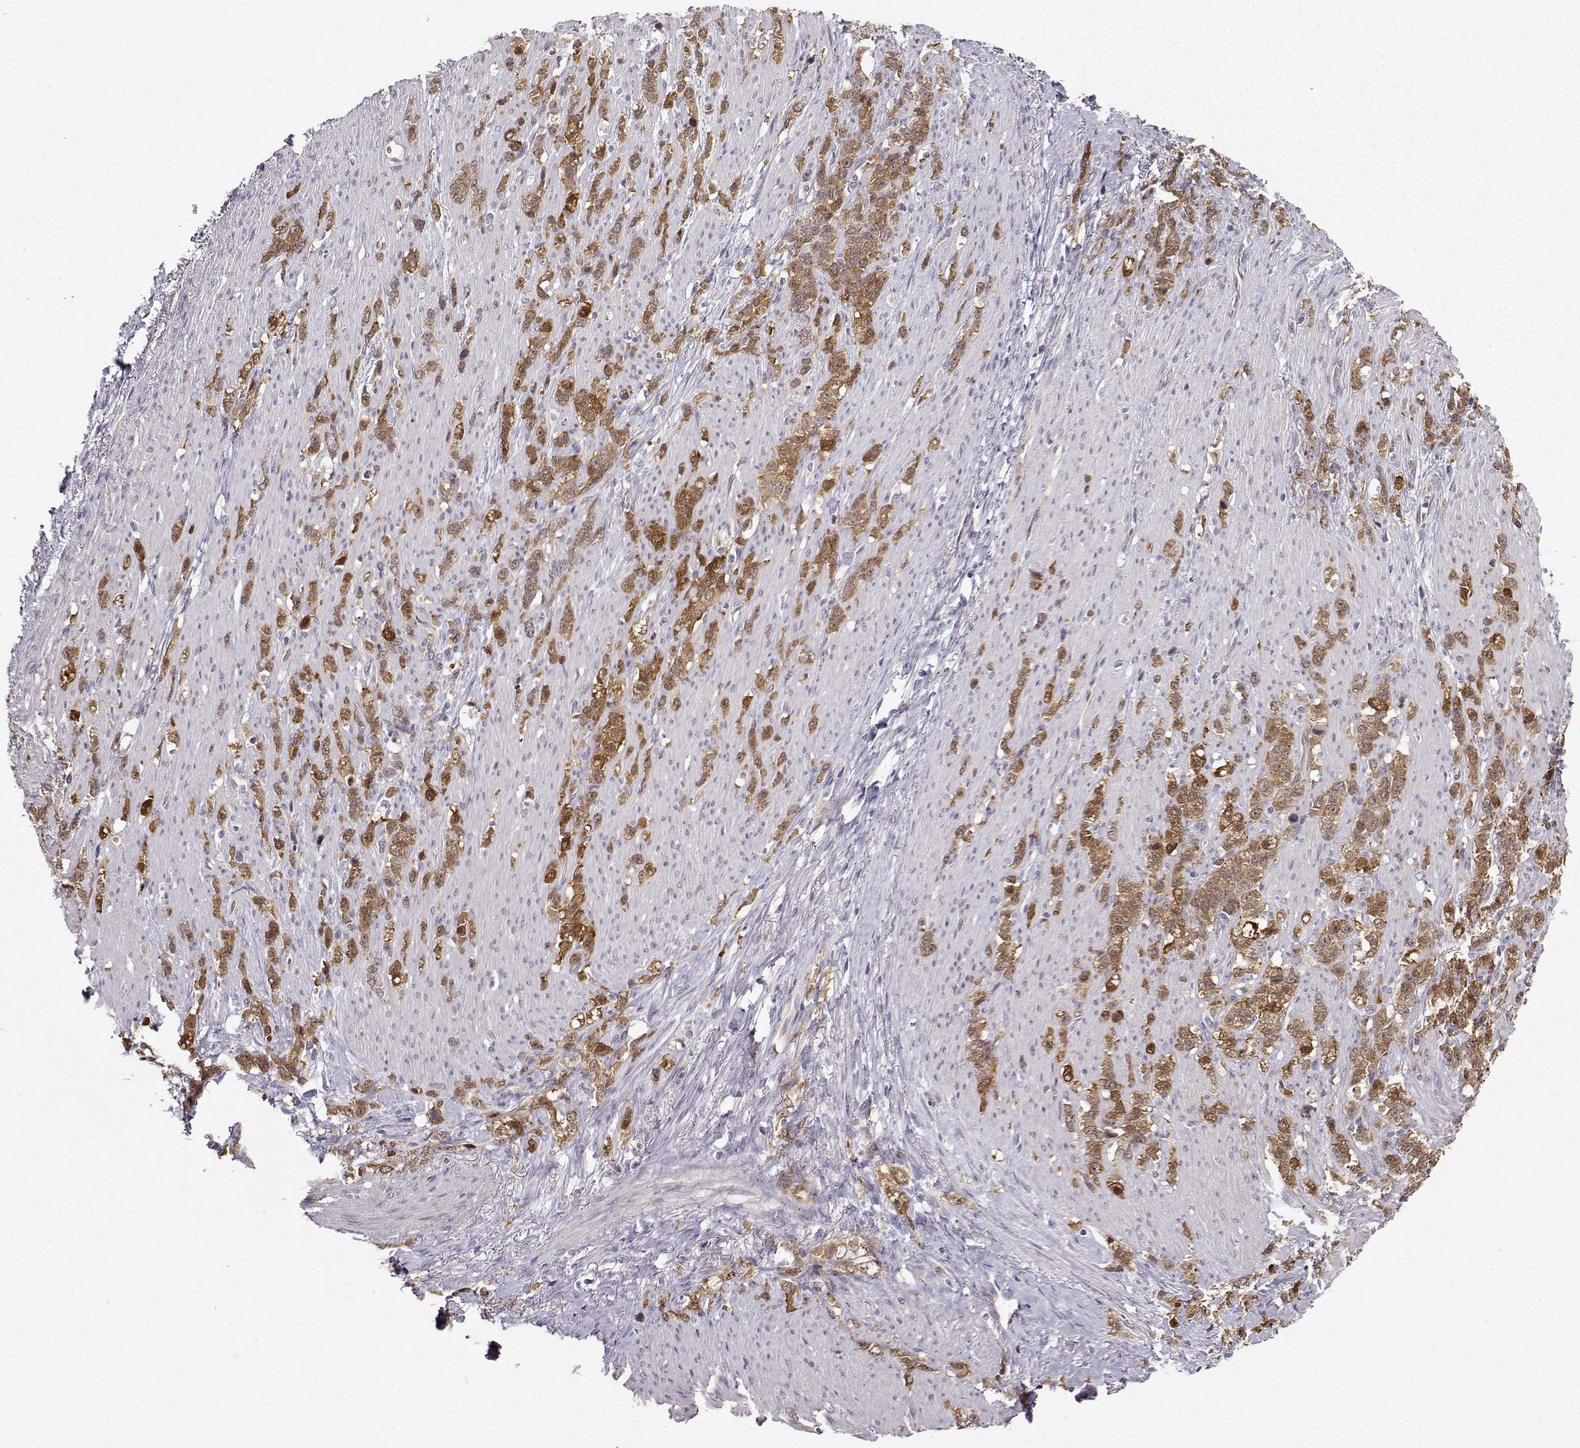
{"staining": {"intensity": "moderate", "quantity": ">75%", "location": "cytoplasmic/membranous"}, "tissue": "stomach cancer", "cell_type": "Tumor cells", "image_type": "cancer", "snomed": [{"axis": "morphology", "description": "Adenocarcinoma, NOS"}, {"axis": "topography", "description": "Stomach, lower"}], "caption": "Adenocarcinoma (stomach) stained with DAB IHC reveals medium levels of moderate cytoplasmic/membranous staining in about >75% of tumor cells. (DAB IHC with brightfield microscopy, high magnification).", "gene": "NQO1", "patient": {"sex": "male", "age": 88}}